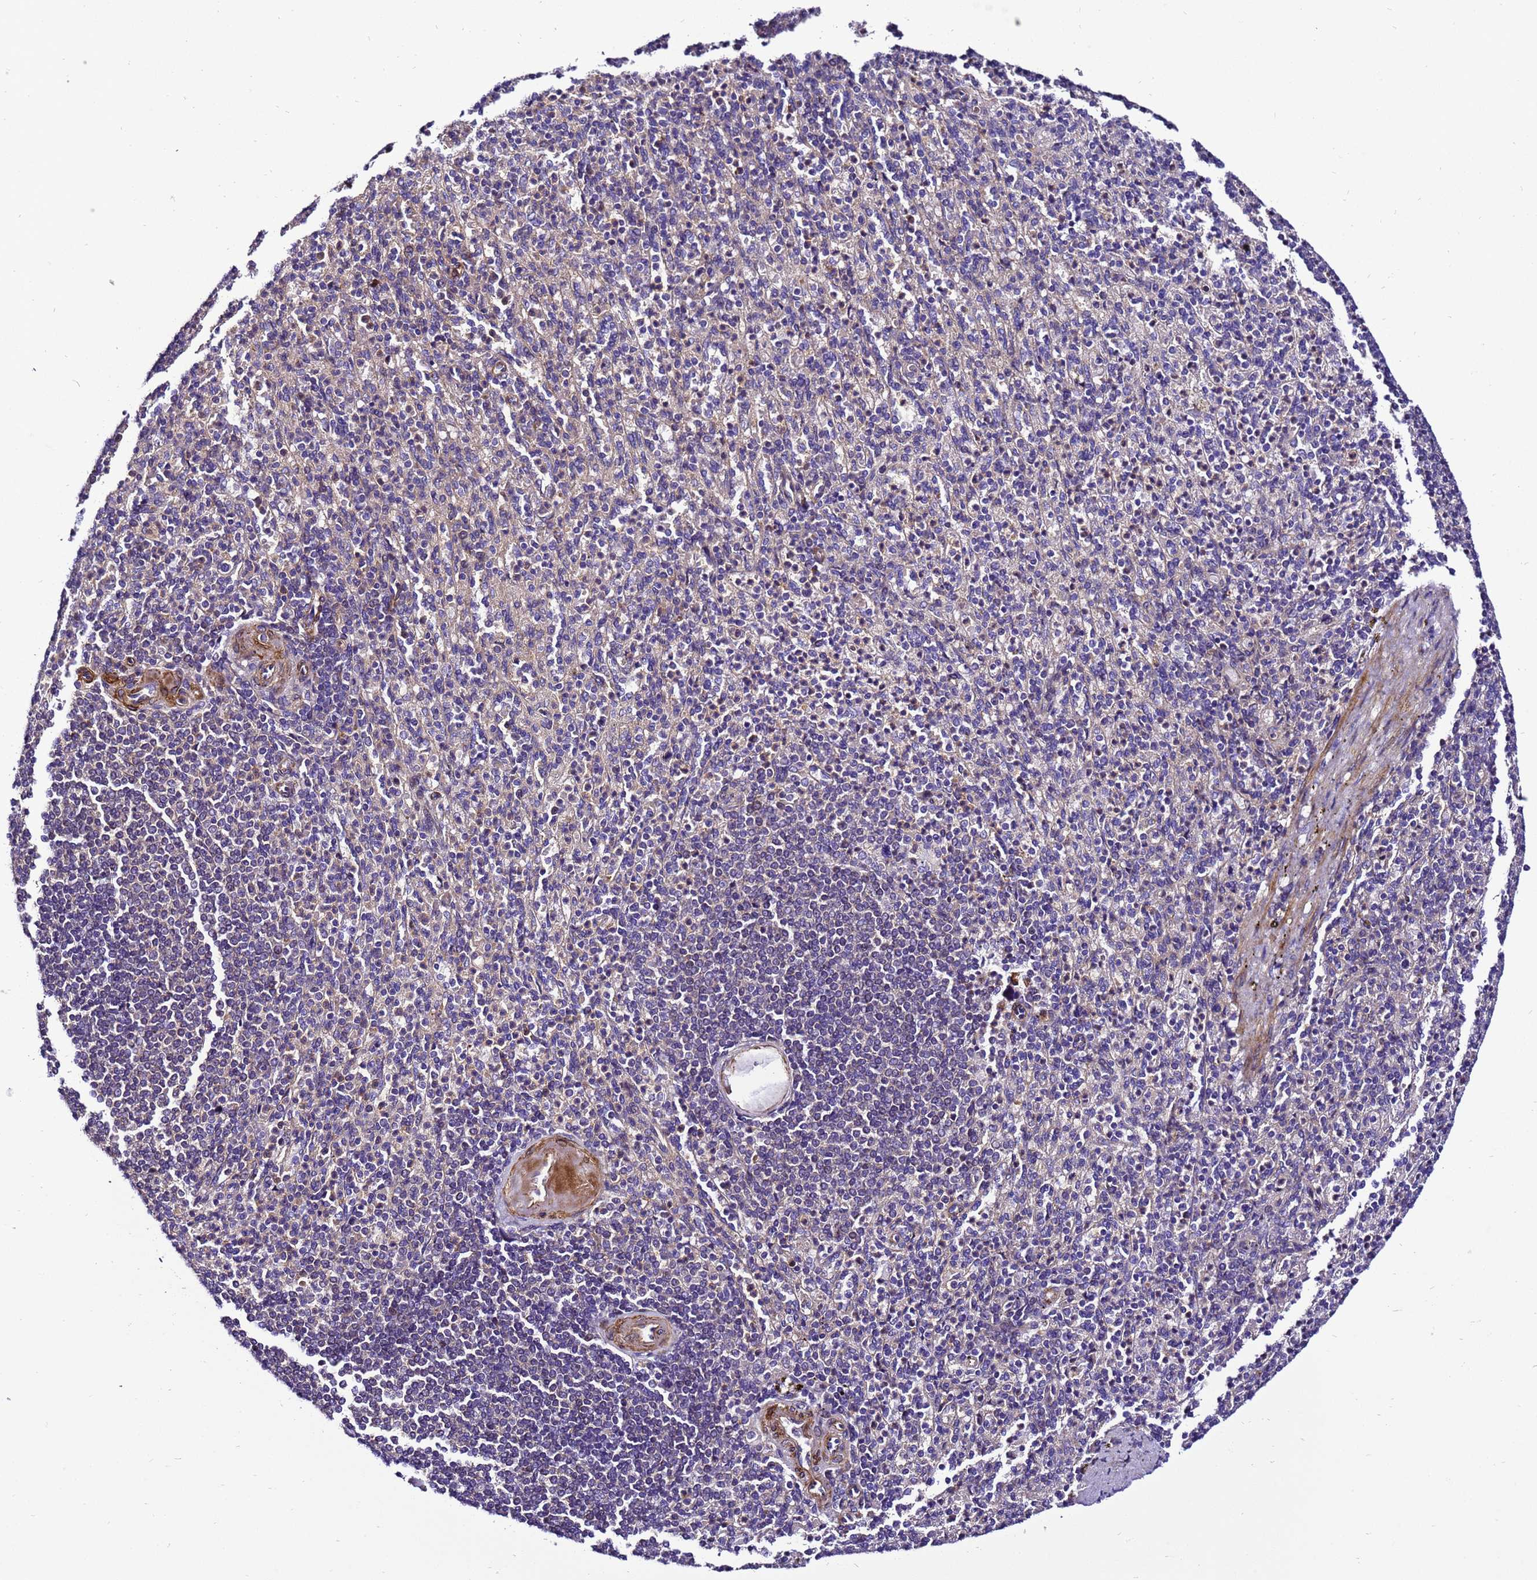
{"staining": {"intensity": "negative", "quantity": "none", "location": "none"}, "tissue": "spleen", "cell_type": "Cells in red pulp", "image_type": "normal", "snomed": [{"axis": "morphology", "description": "Normal tissue, NOS"}, {"axis": "topography", "description": "Spleen"}], "caption": "Immunohistochemistry (IHC) of benign spleen reveals no staining in cells in red pulp.", "gene": "ZNF417", "patient": {"sex": "female", "age": 74}}